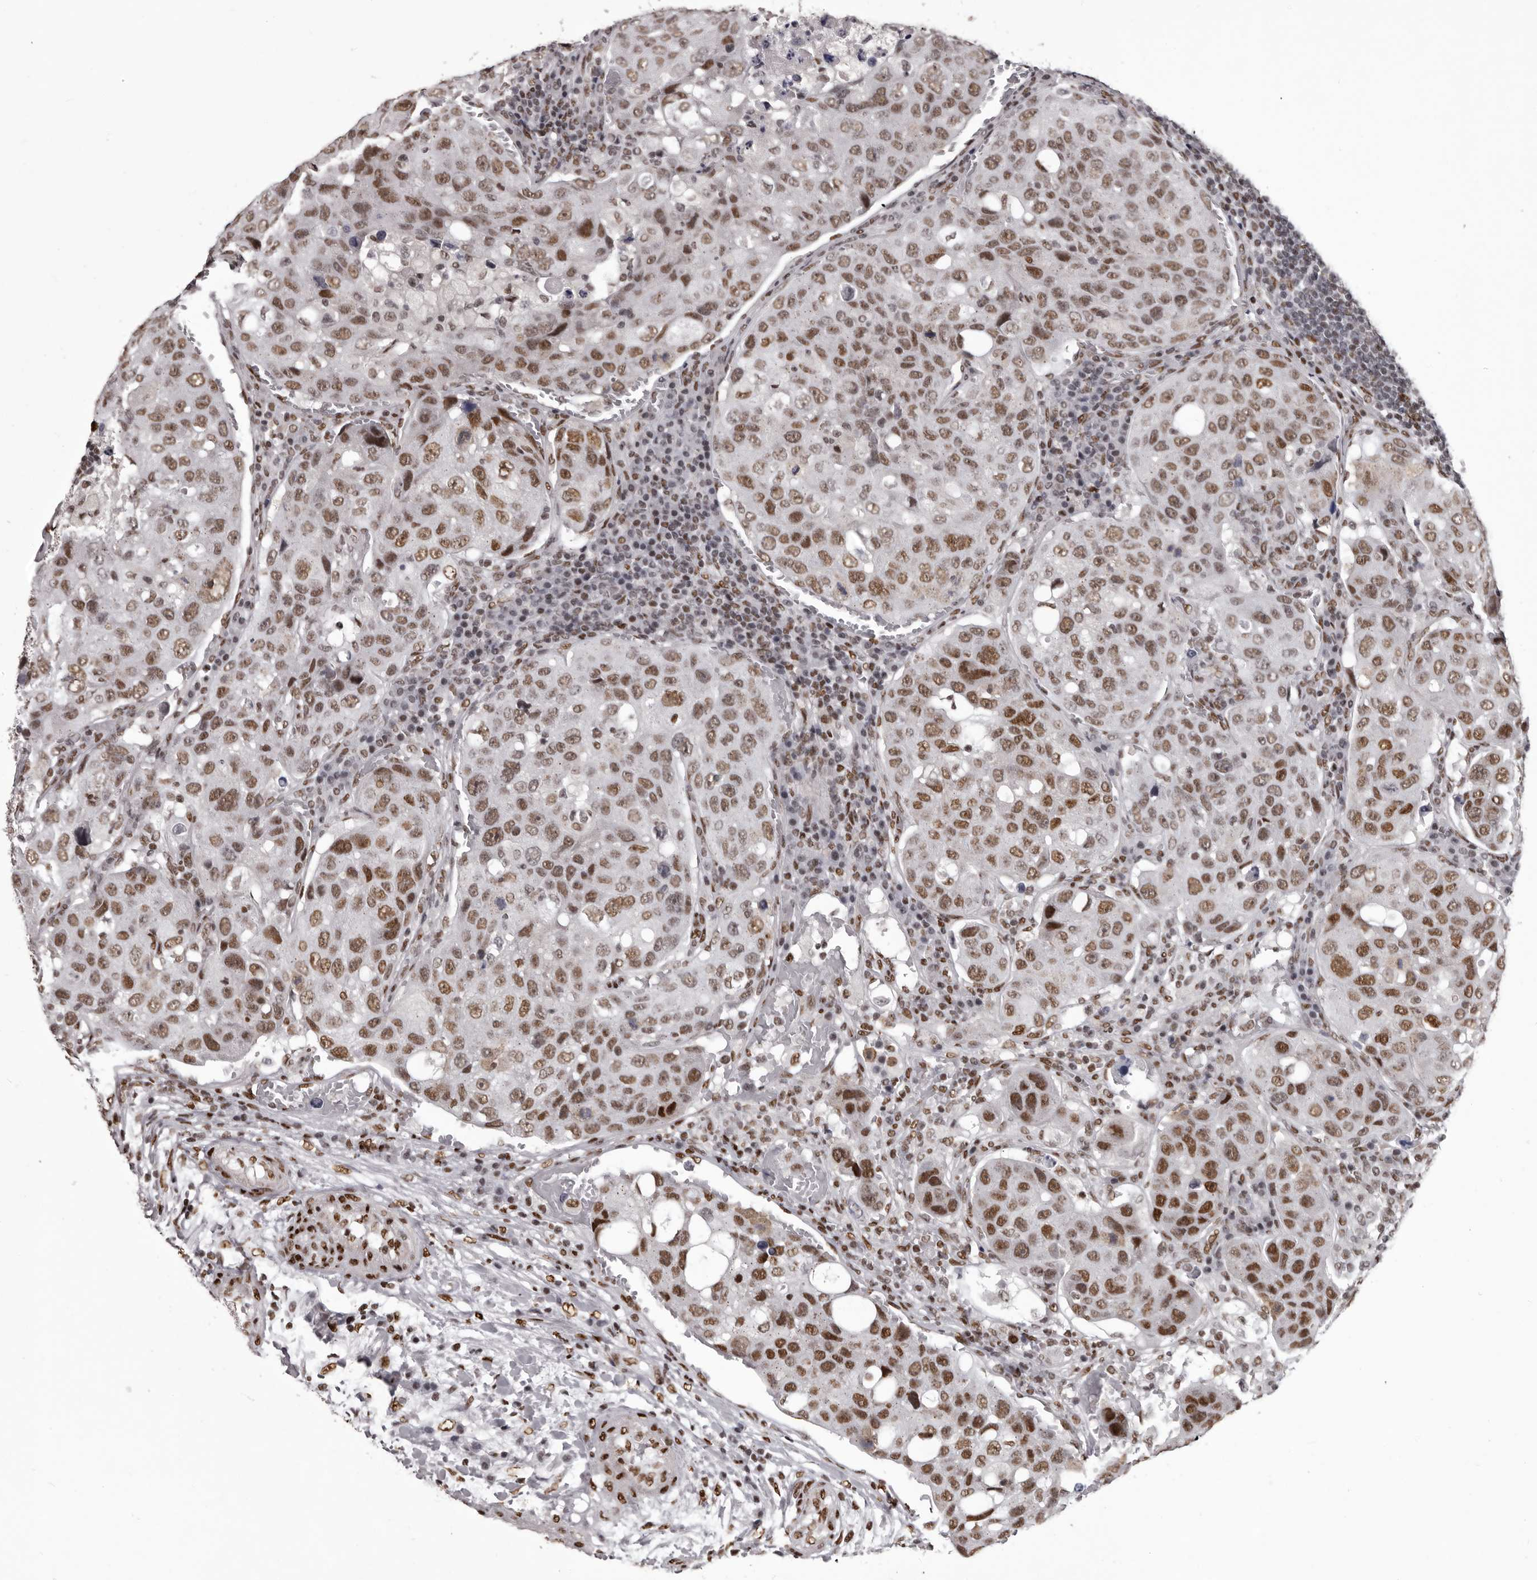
{"staining": {"intensity": "moderate", "quantity": ">75%", "location": "nuclear"}, "tissue": "urothelial cancer", "cell_type": "Tumor cells", "image_type": "cancer", "snomed": [{"axis": "morphology", "description": "Urothelial carcinoma, High grade"}, {"axis": "topography", "description": "Lymph node"}, {"axis": "topography", "description": "Urinary bladder"}], "caption": "Tumor cells display moderate nuclear staining in about >75% of cells in high-grade urothelial carcinoma. (DAB (3,3'-diaminobenzidine) = brown stain, brightfield microscopy at high magnification).", "gene": "NUMA1", "patient": {"sex": "male", "age": 51}}